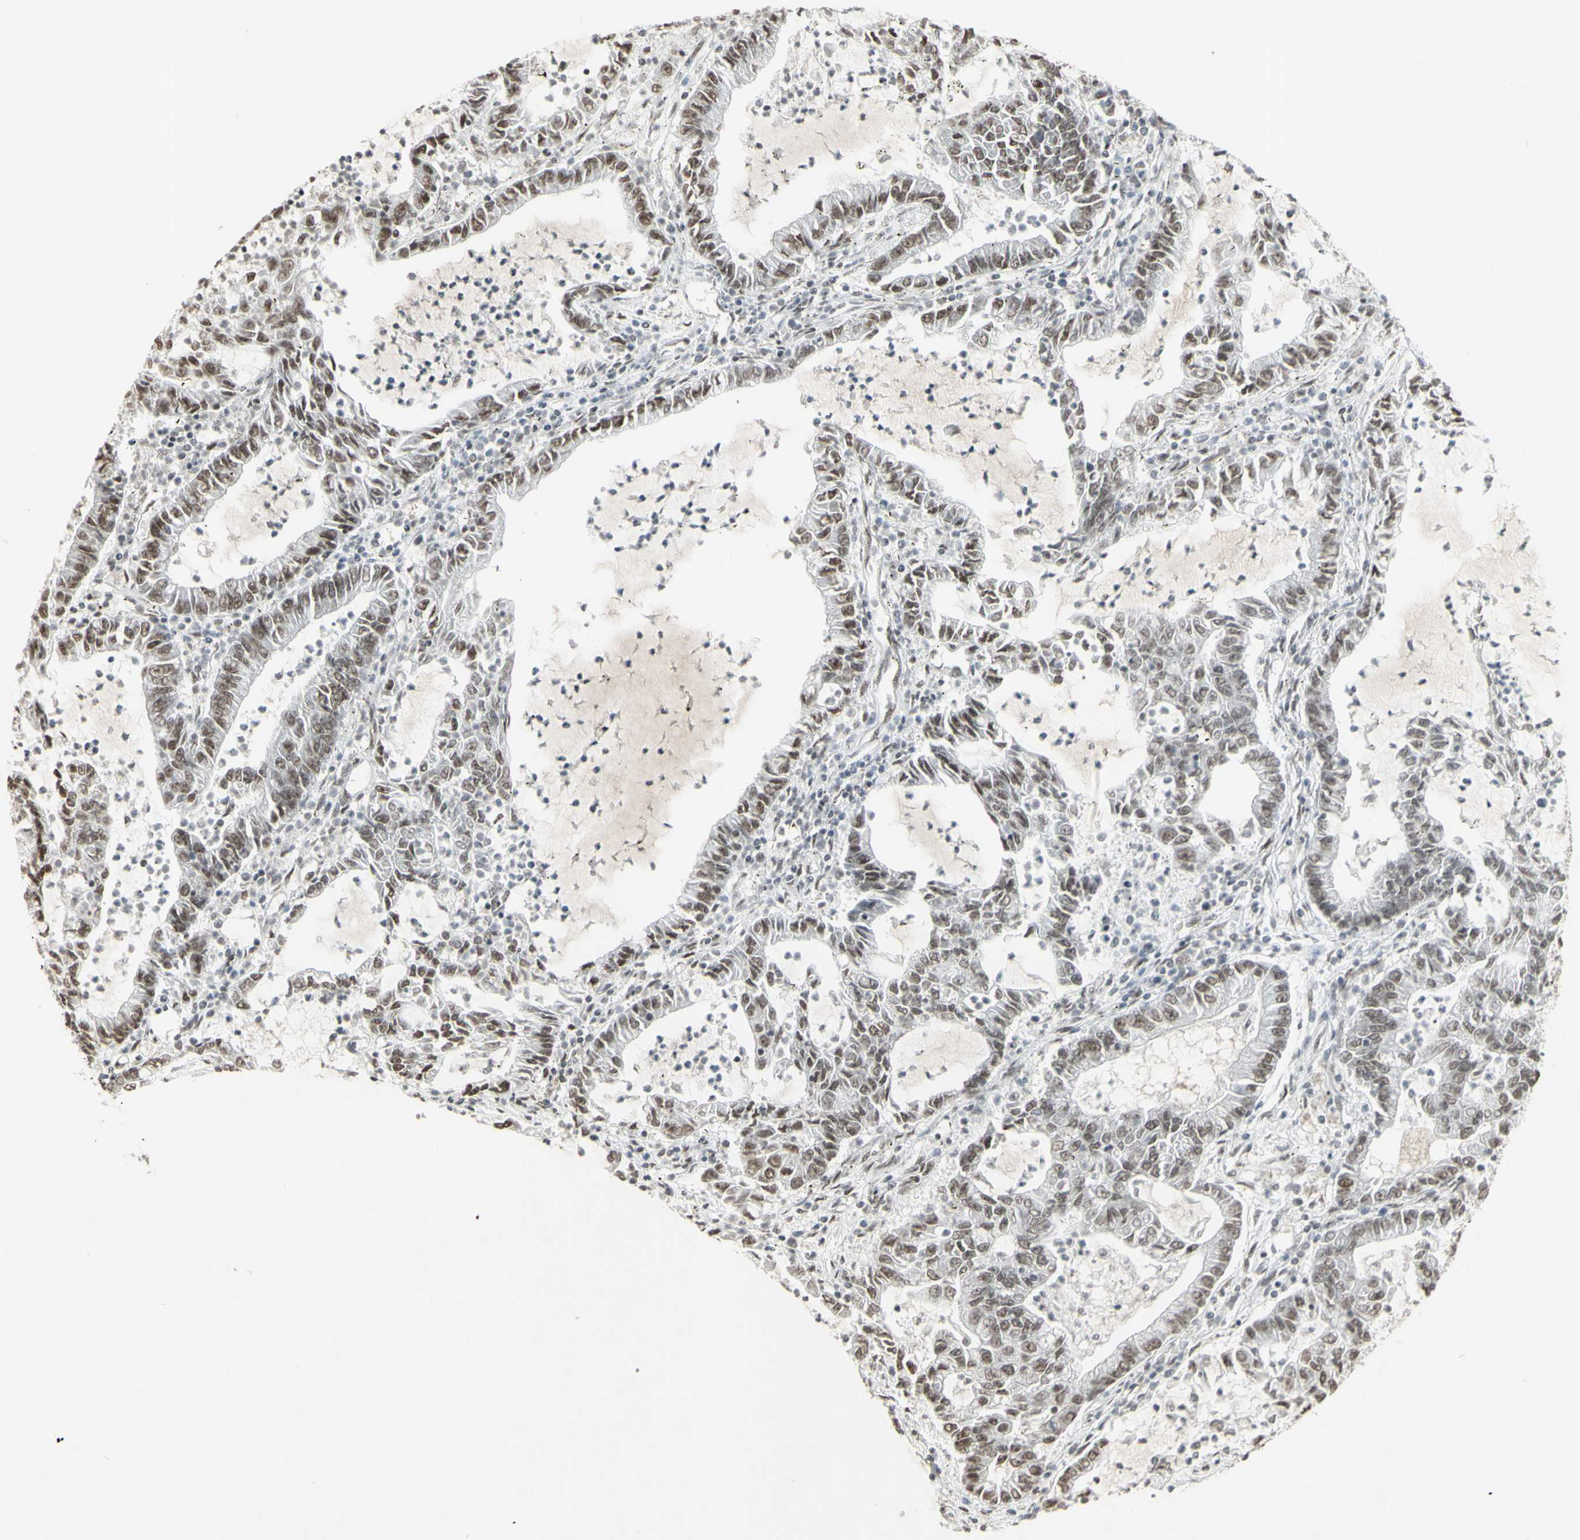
{"staining": {"intensity": "moderate", "quantity": ">75%", "location": "nuclear"}, "tissue": "lung cancer", "cell_type": "Tumor cells", "image_type": "cancer", "snomed": [{"axis": "morphology", "description": "Adenocarcinoma, NOS"}, {"axis": "topography", "description": "Lung"}], "caption": "Immunohistochemical staining of lung cancer (adenocarcinoma) reveals medium levels of moderate nuclear positivity in about >75% of tumor cells.", "gene": "TRIM28", "patient": {"sex": "female", "age": 51}}